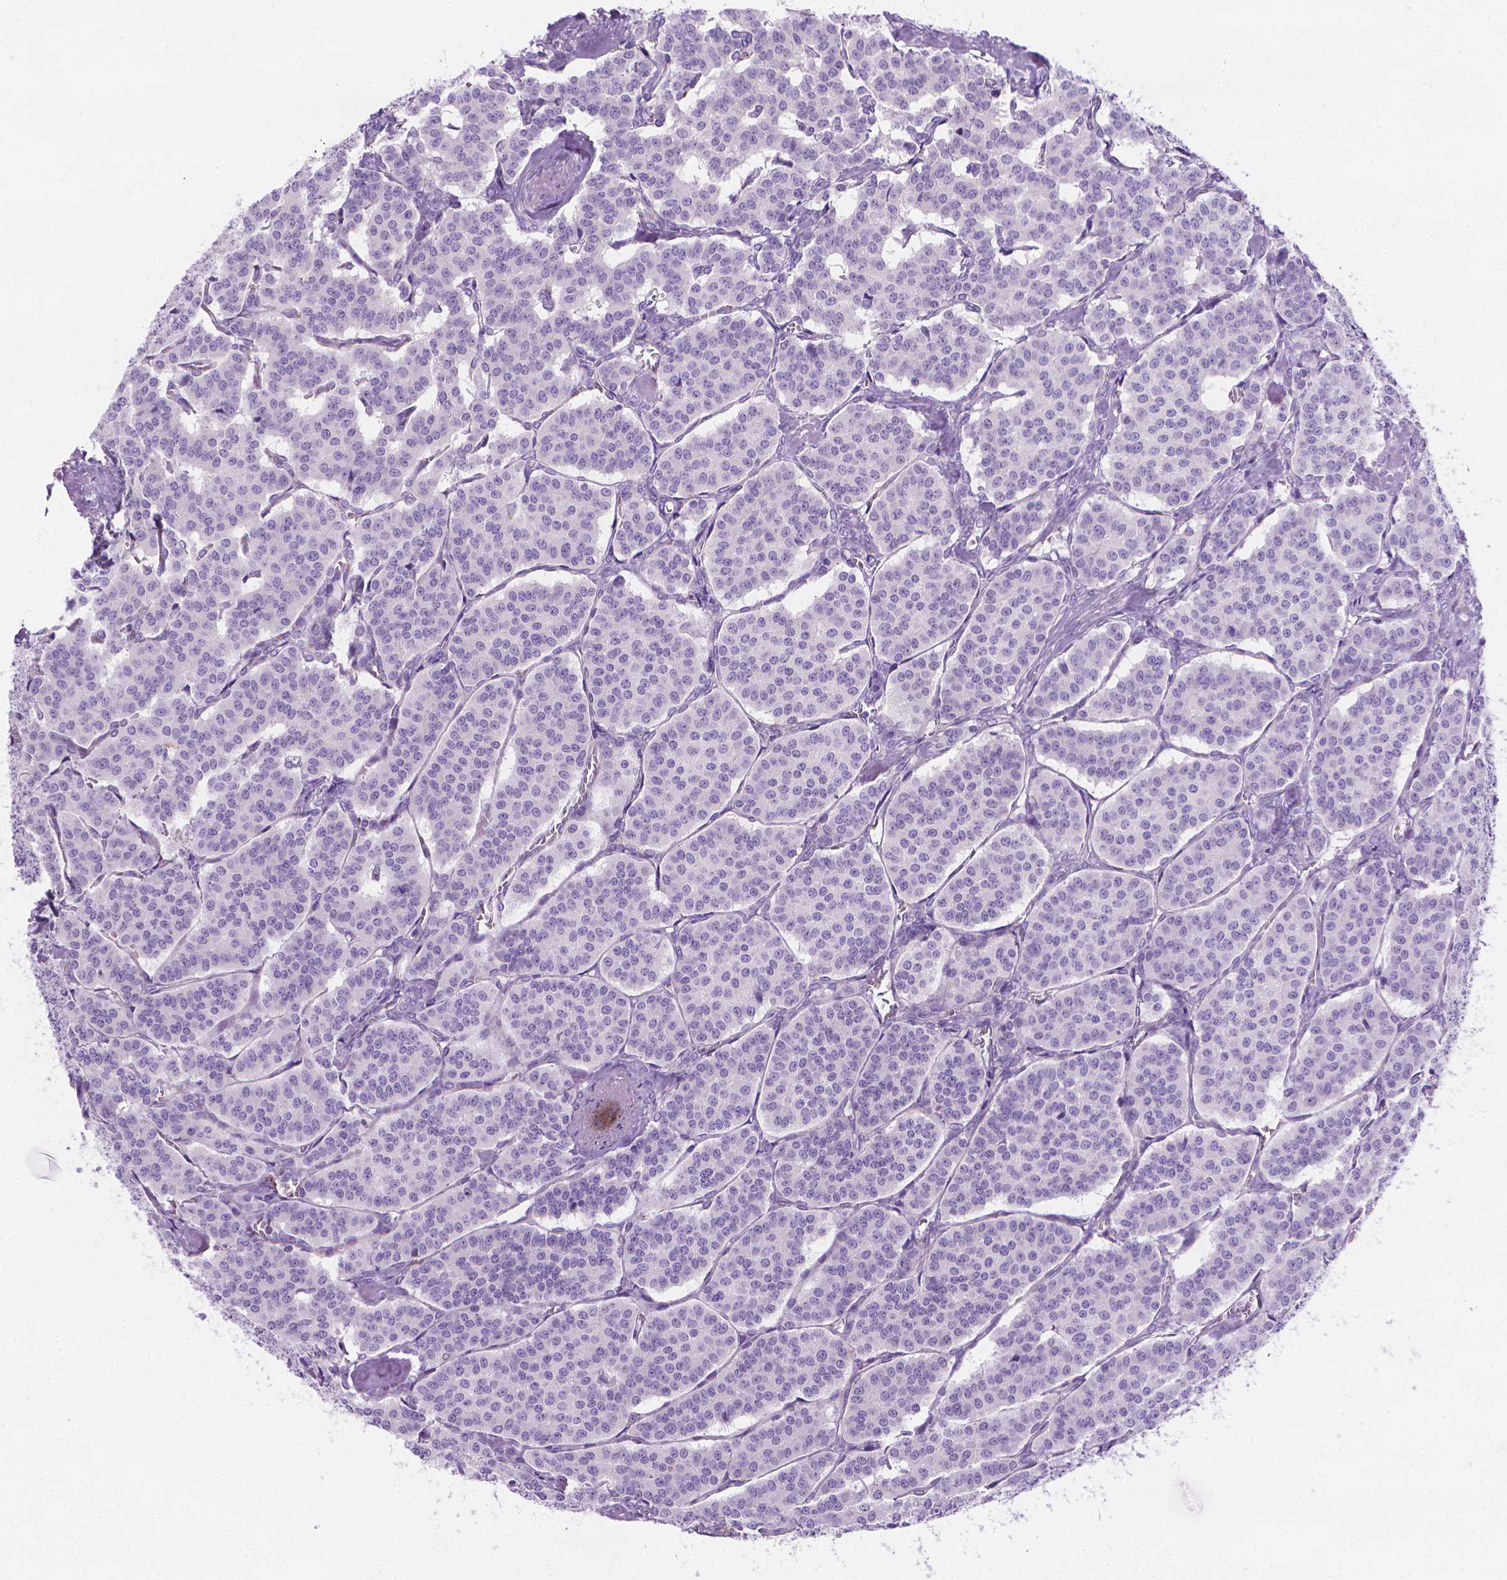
{"staining": {"intensity": "negative", "quantity": "none", "location": "none"}, "tissue": "carcinoid", "cell_type": "Tumor cells", "image_type": "cancer", "snomed": [{"axis": "morphology", "description": "Carcinoid, malignant, NOS"}, {"axis": "topography", "description": "Lung"}], "caption": "The immunohistochemistry photomicrograph has no significant expression in tumor cells of malignant carcinoid tissue.", "gene": "FASN", "patient": {"sex": "female", "age": 46}}